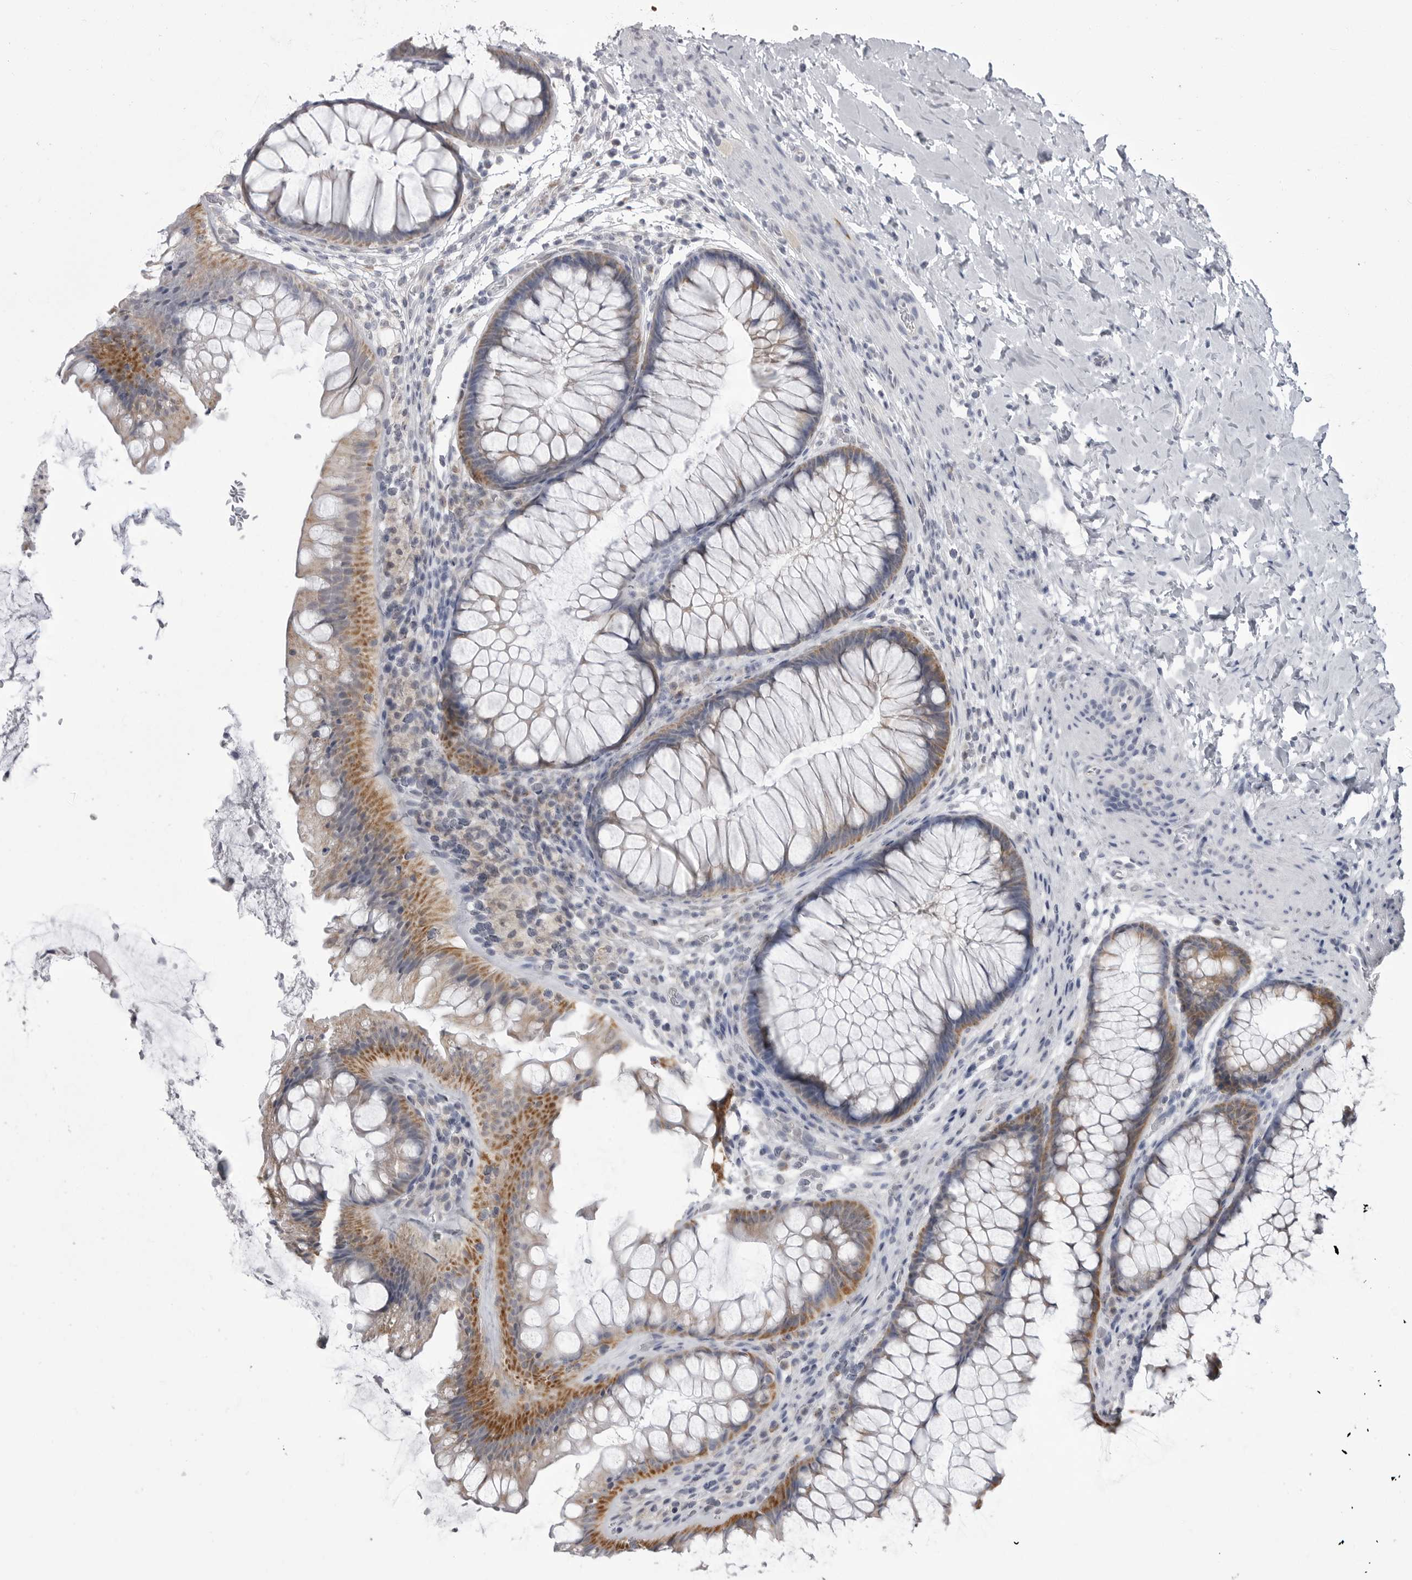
{"staining": {"intensity": "negative", "quantity": "none", "location": "none"}, "tissue": "colon", "cell_type": "Endothelial cells", "image_type": "normal", "snomed": [{"axis": "morphology", "description": "Normal tissue, NOS"}, {"axis": "topography", "description": "Colon"}], "caption": "This is an immunohistochemistry (IHC) photomicrograph of benign human colon. There is no positivity in endothelial cells.", "gene": "FH", "patient": {"sex": "female", "age": 62}}